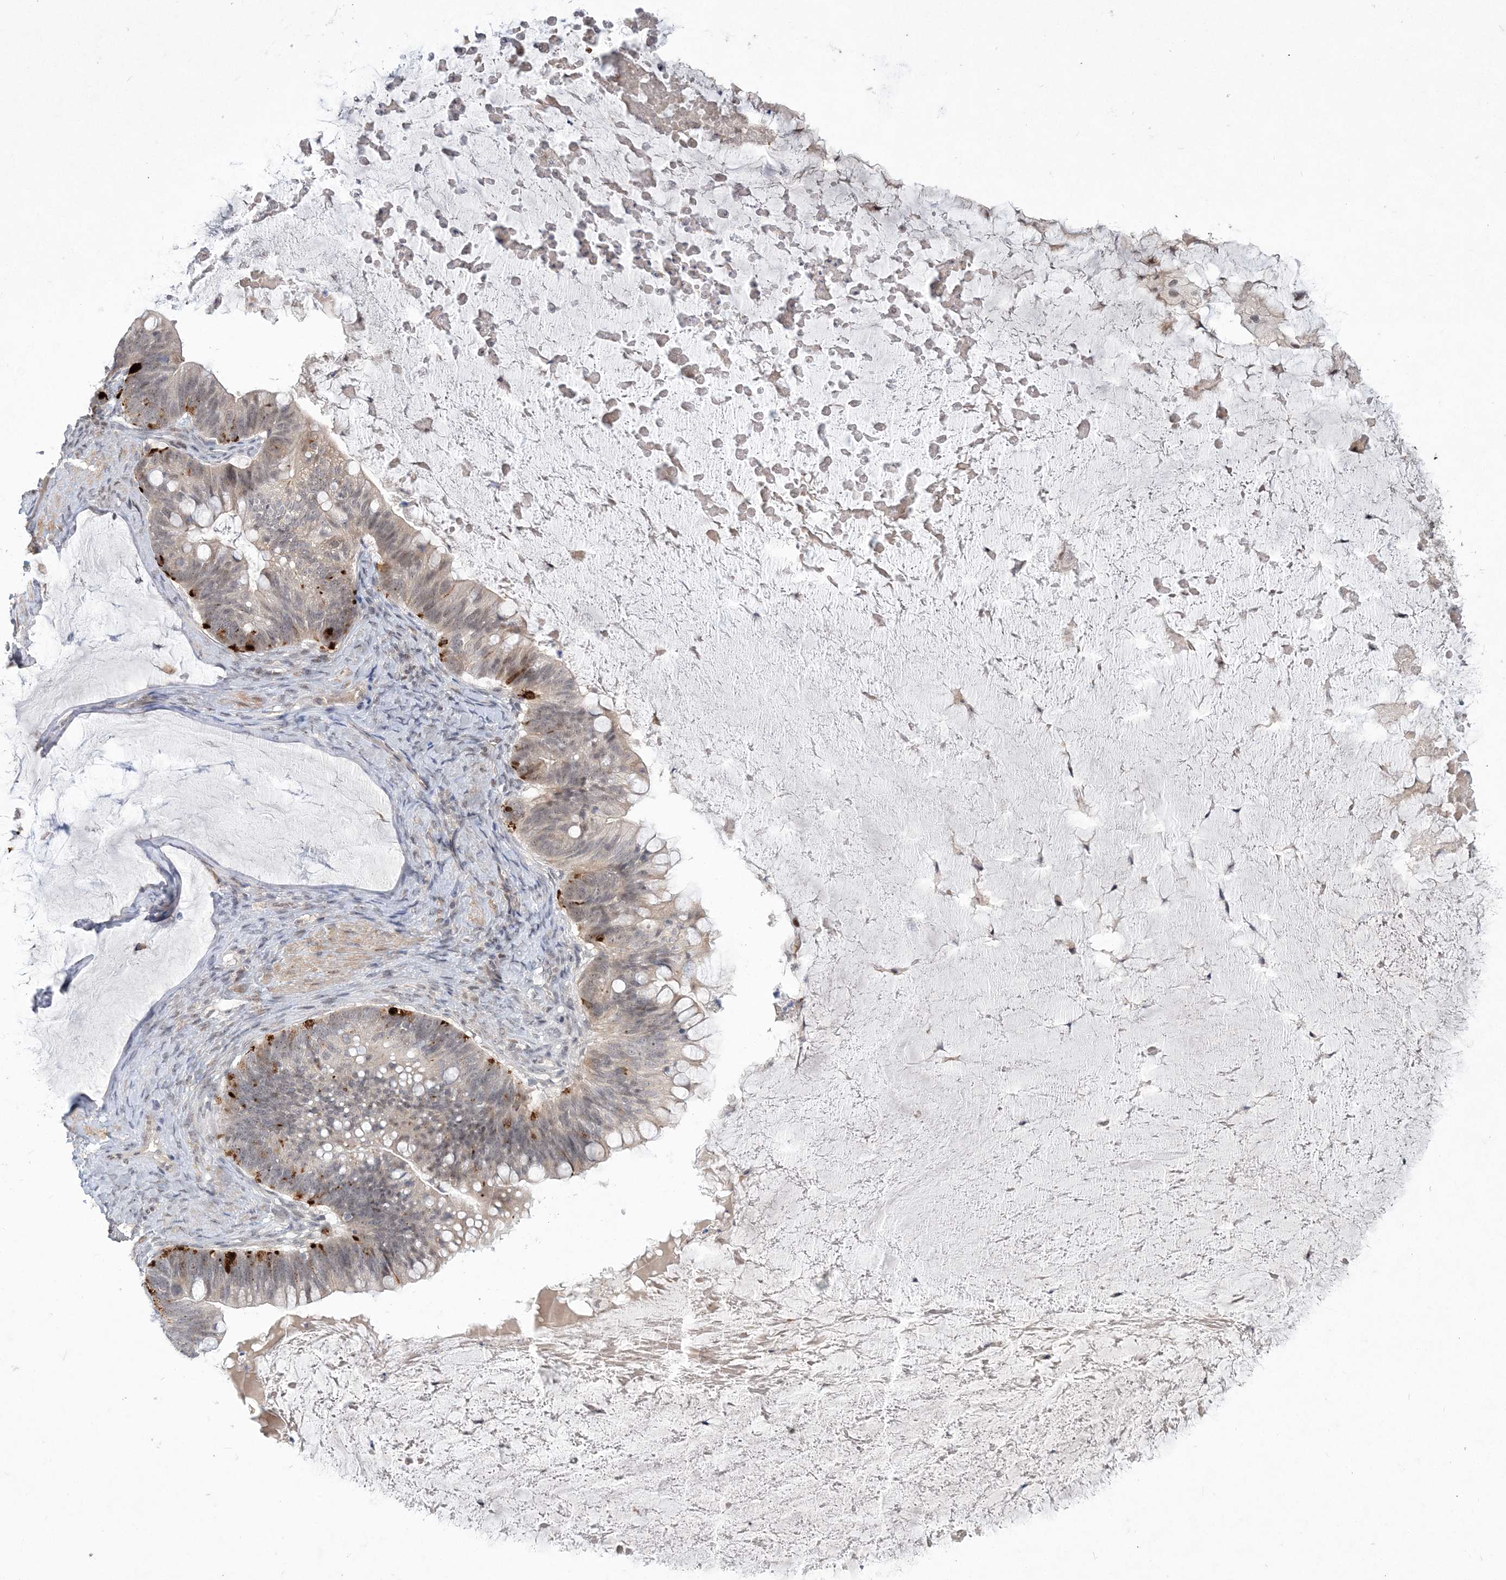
{"staining": {"intensity": "strong", "quantity": "<25%", "location": "cytoplasmic/membranous,nuclear"}, "tissue": "ovarian cancer", "cell_type": "Tumor cells", "image_type": "cancer", "snomed": [{"axis": "morphology", "description": "Cystadenocarcinoma, mucinous, NOS"}, {"axis": "topography", "description": "Ovary"}], "caption": "Ovarian cancer stained with a brown dye demonstrates strong cytoplasmic/membranous and nuclear positive staining in about <25% of tumor cells.", "gene": "TSPEAR", "patient": {"sex": "female", "age": 61}}